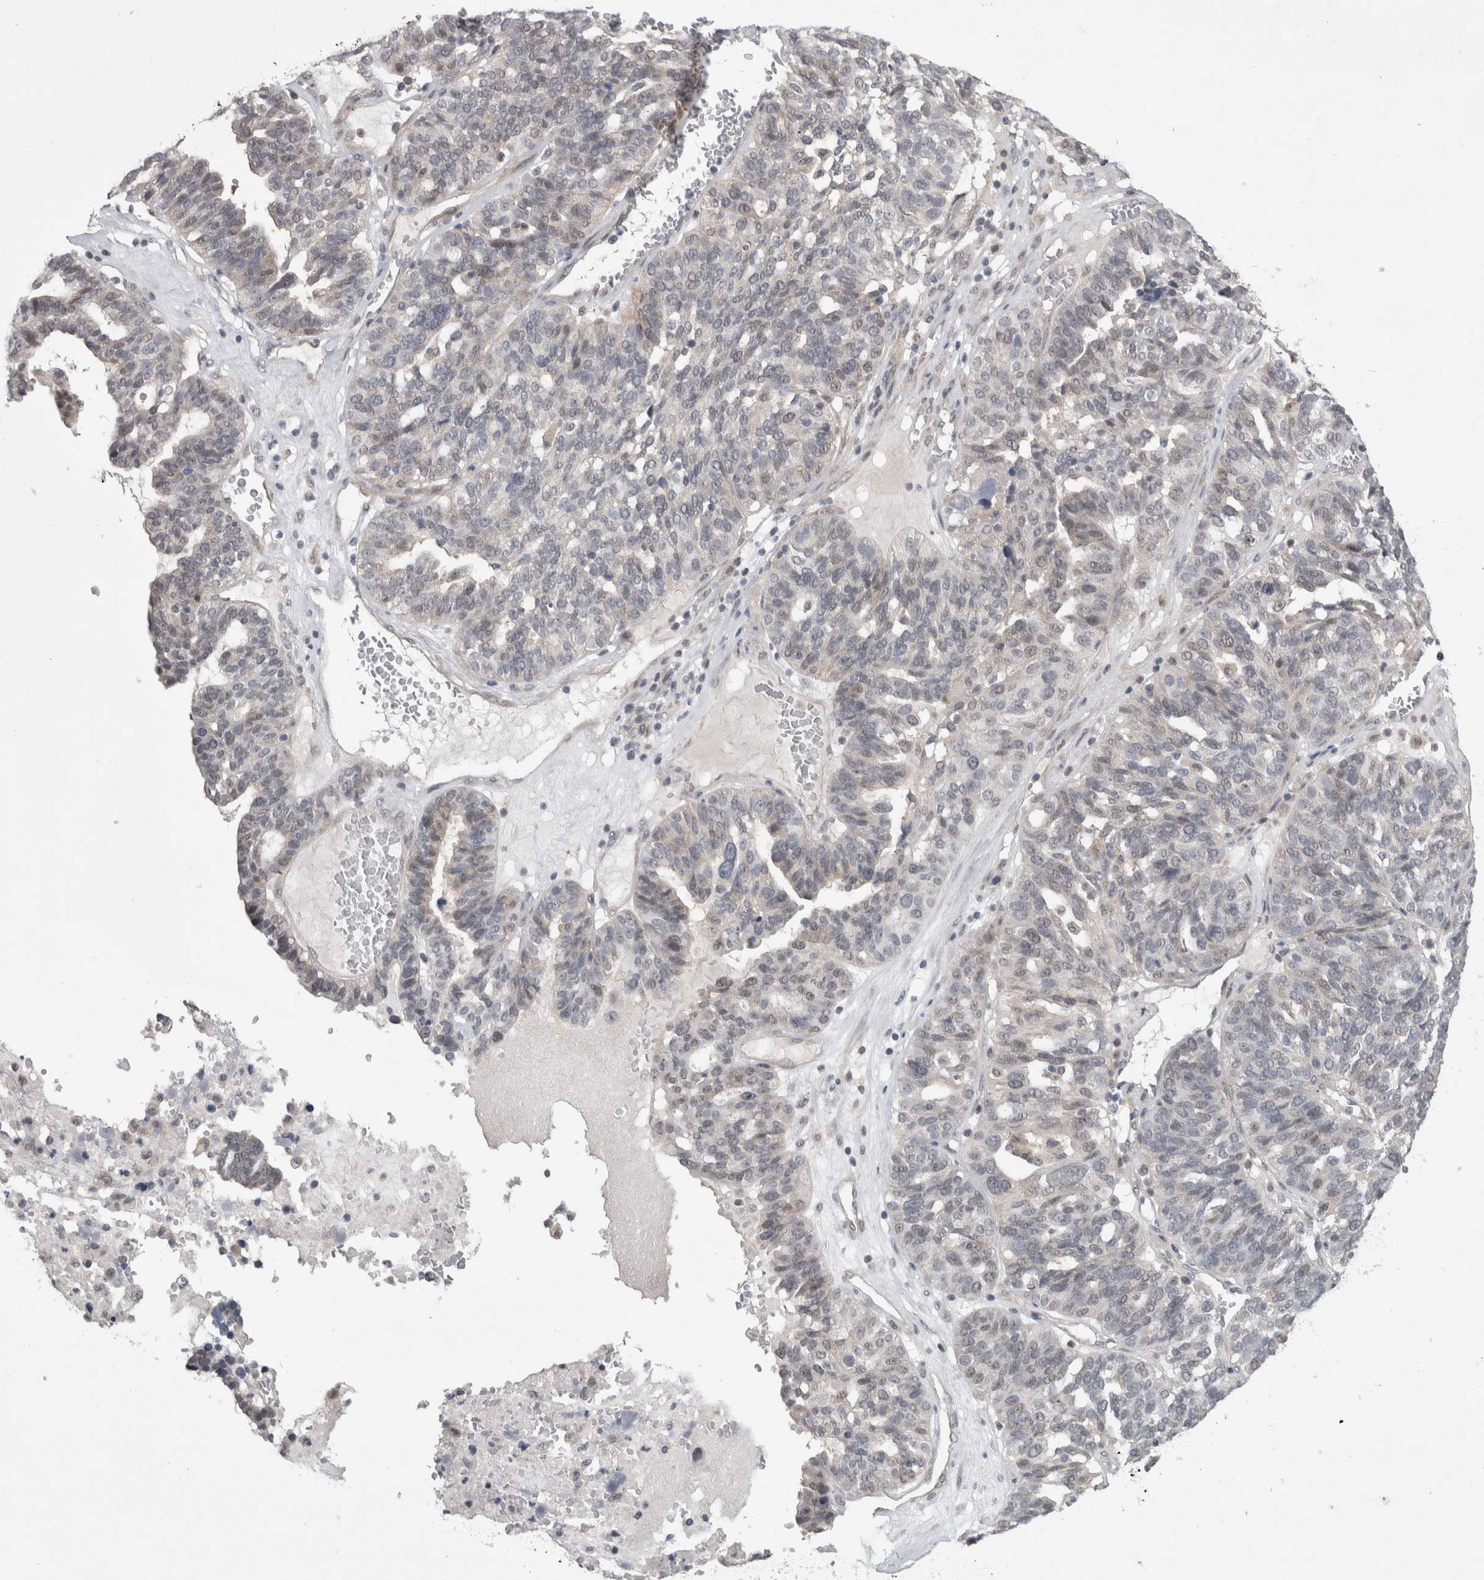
{"staining": {"intensity": "negative", "quantity": "none", "location": "none"}, "tissue": "ovarian cancer", "cell_type": "Tumor cells", "image_type": "cancer", "snomed": [{"axis": "morphology", "description": "Cystadenocarcinoma, serous, NOS"}, {"axis": "topography", "description": "Ovary"}], "caption": "This is a histopathology image of immunohistochemistry staining of serous cystadenocarcinoma (ovarian), which shows no expression in tumor cells.", "gene": "MTBP", "patient": {"sex": "female", "age": 59}}